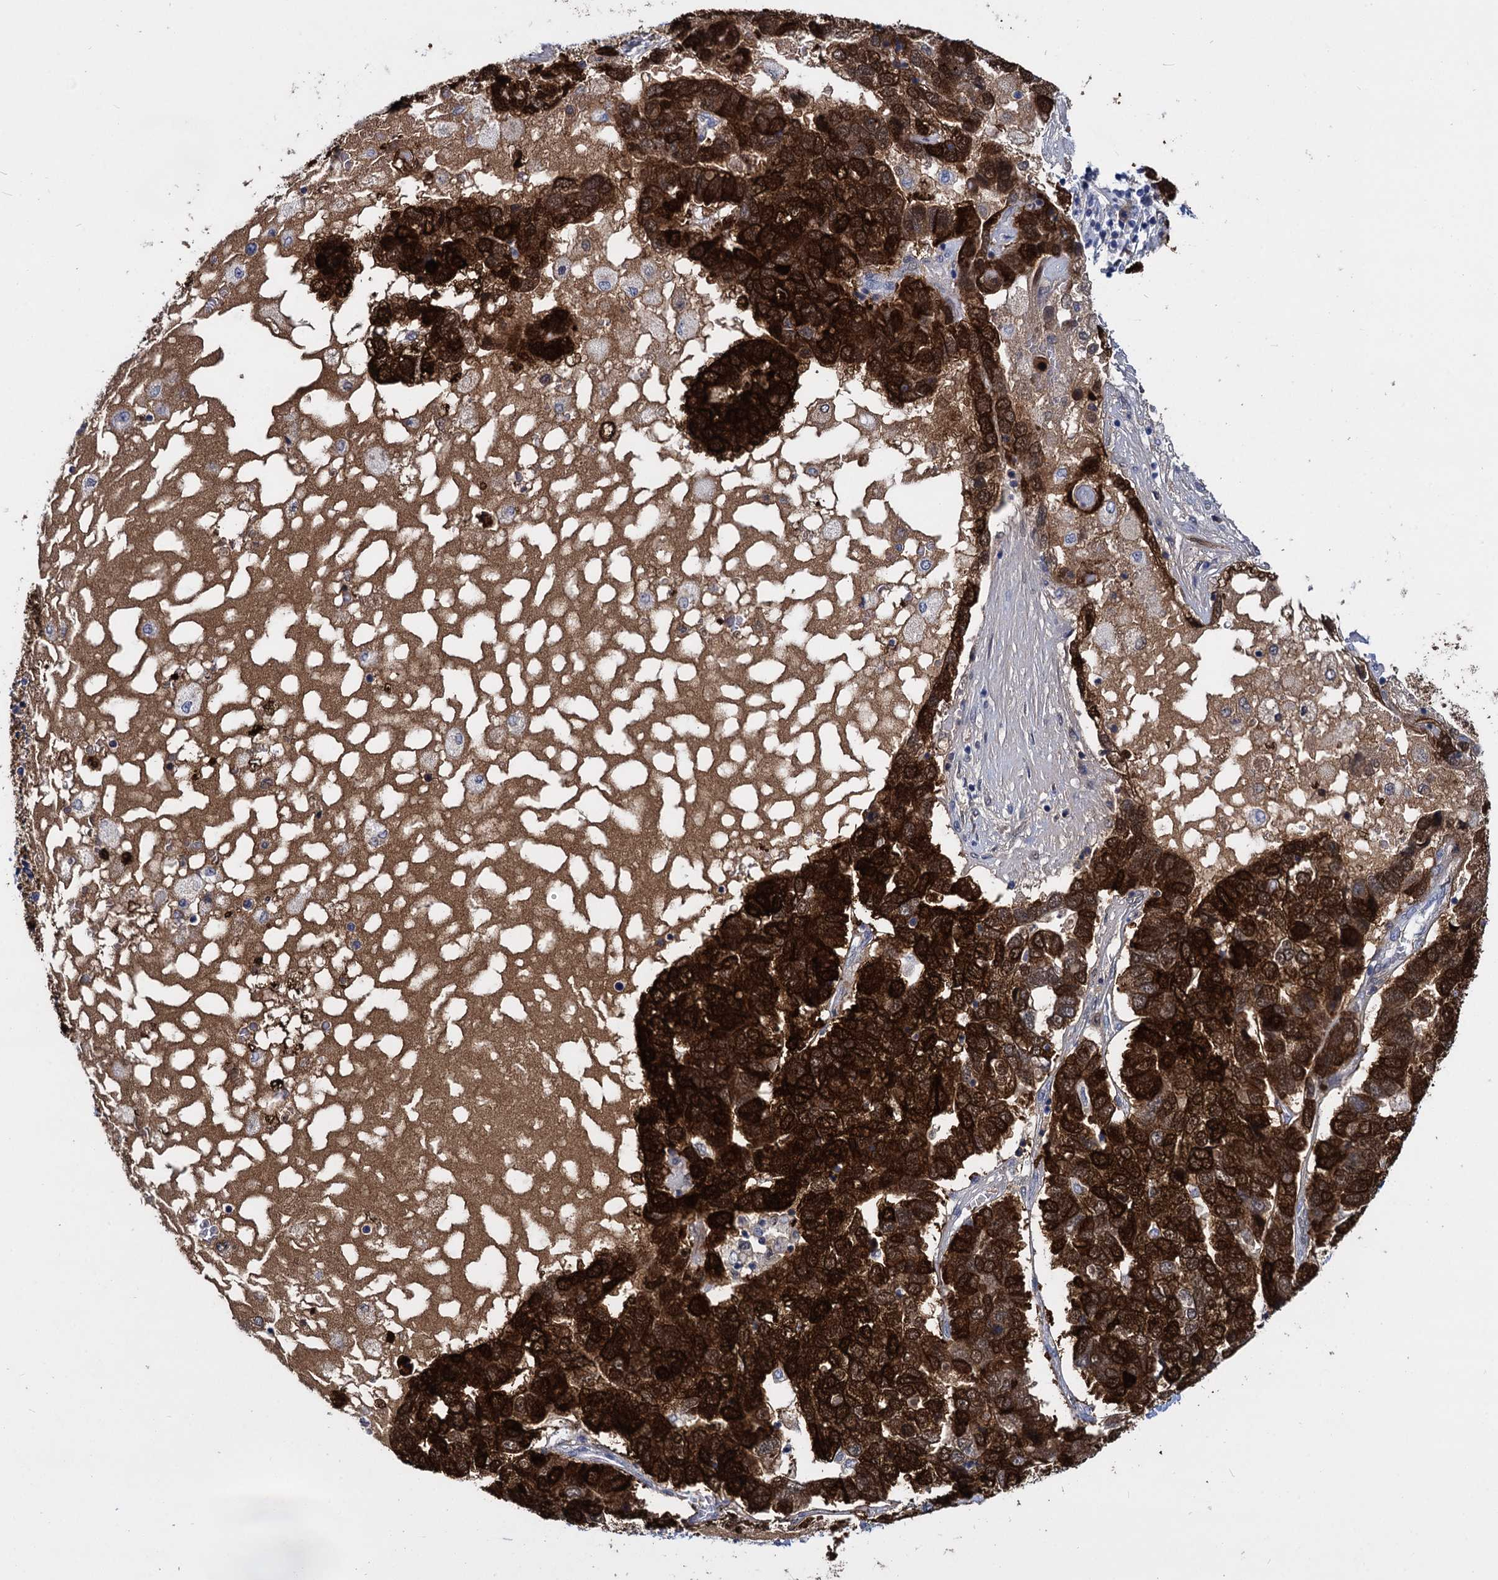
{"staining": {"intensity": "strong", "quantity": ">75%", "location": "cytoplasmic/membranous,nuclear"}, "tissue": "pancreatic cancer", "cell_type": "Tumor cells", "image_type": "cancer", "snomed": [{"axis": "morphology", "description": "Adenocarcinoma, NOS"}, {"axis": "topography", "description": "Pancreas"}], "caption": "Adenocarcinoma (pancreatic) stained with immunohistochemistry shows strong cytoplasmic/membranous and nuclear expression in approximately >75% of tumor cells. (DAB (3,3'-diaminobenzidine) IHC, brown staining for protein, blue staining for nuclei).", "gene": "MAGEA4", "patient": {"sex": "female", "age": 61}}